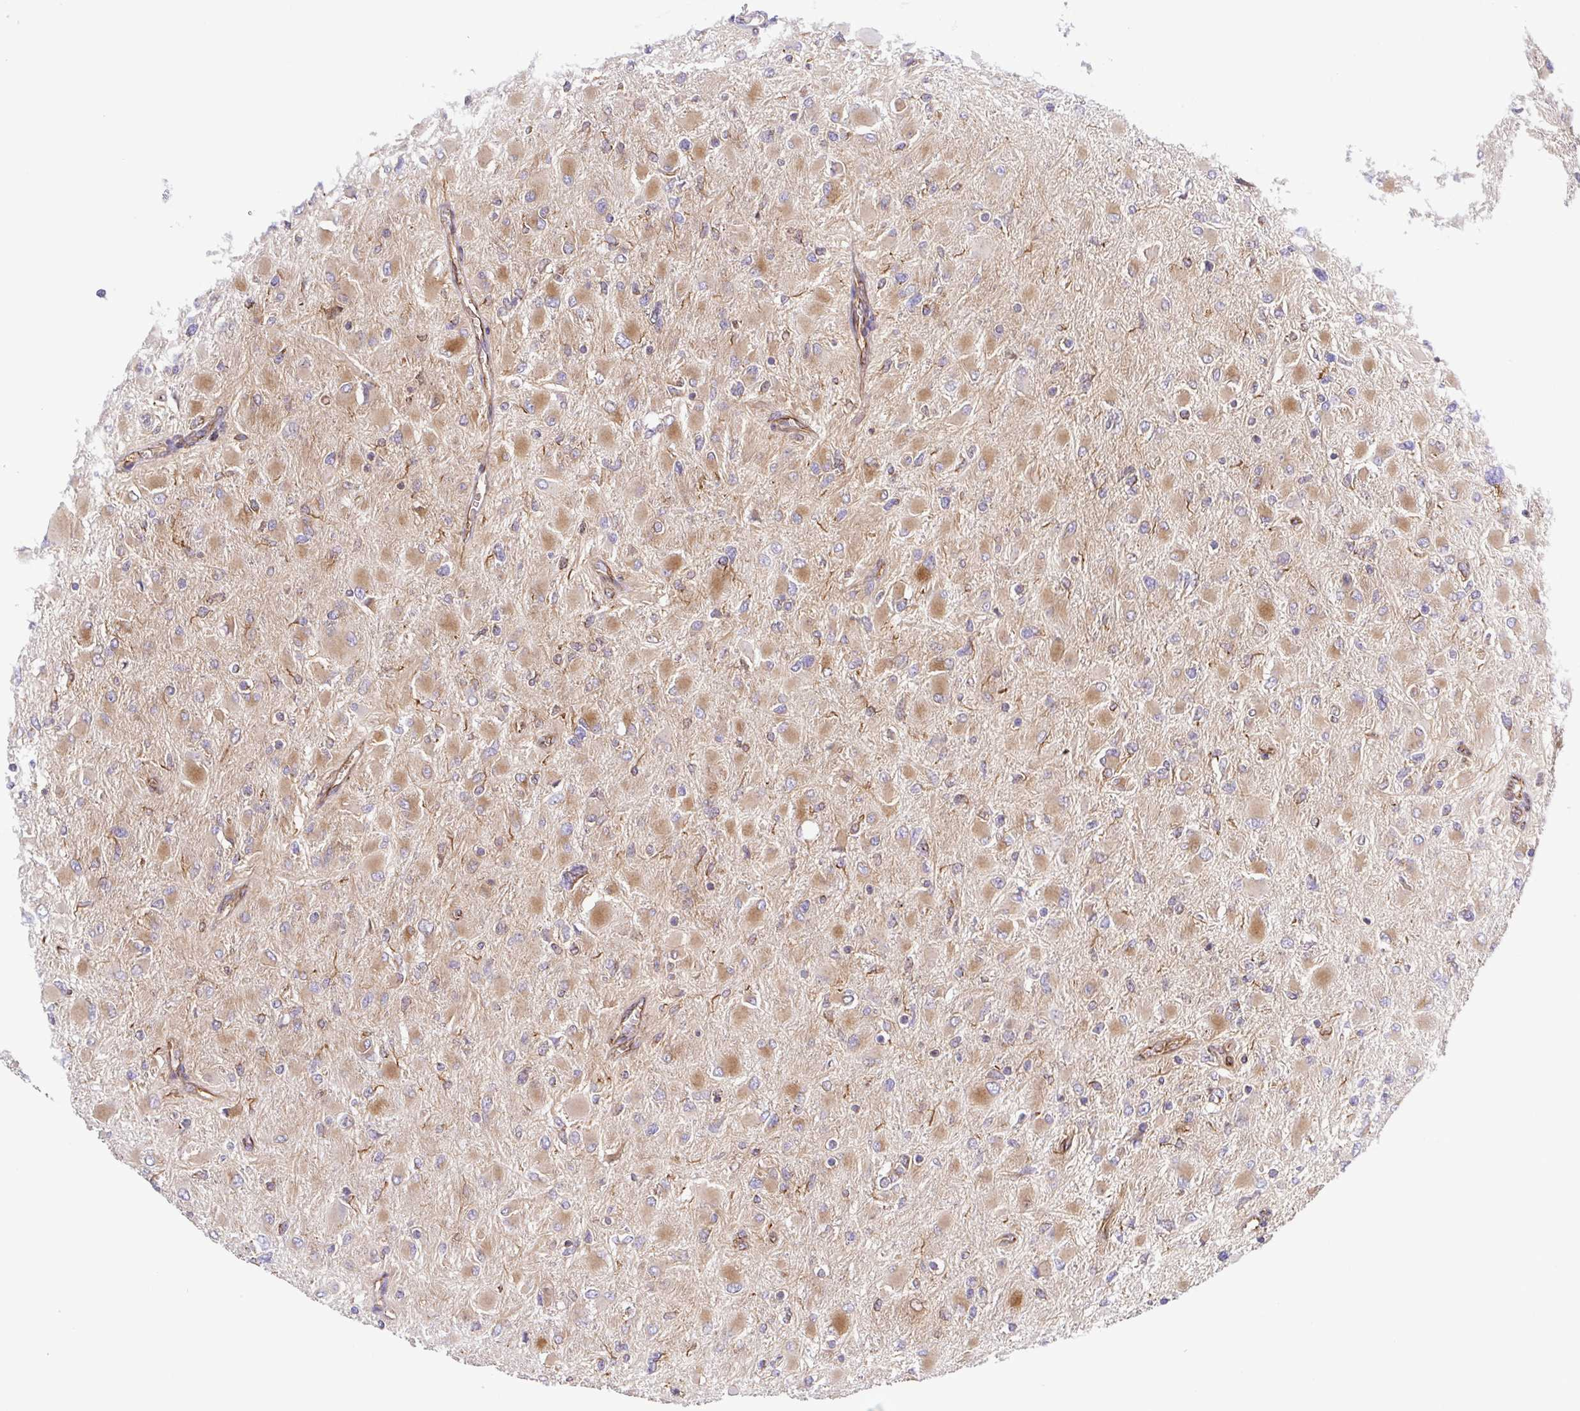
{"staining": {"intensity": "weak", "quantity": "<25%", "location": "cytoplasmic/membranous"}, "tissue": "glioma", "cell_type": "Tumor cells", "image_type": "cancer", "snomed": [{"axis": "morphology", "description": "Glioma, malignant, High grade"}, {"axis": "topography", "description": "Cerebral cortex"}], "caption": "Immunohistochemistry (IHC) image of malignant glioma (high-grade) stained for a protein (brown), which shows no expression in tumor cells.", "gene": "KIF5B", "patient": {"sex": "female", "age": 36}}